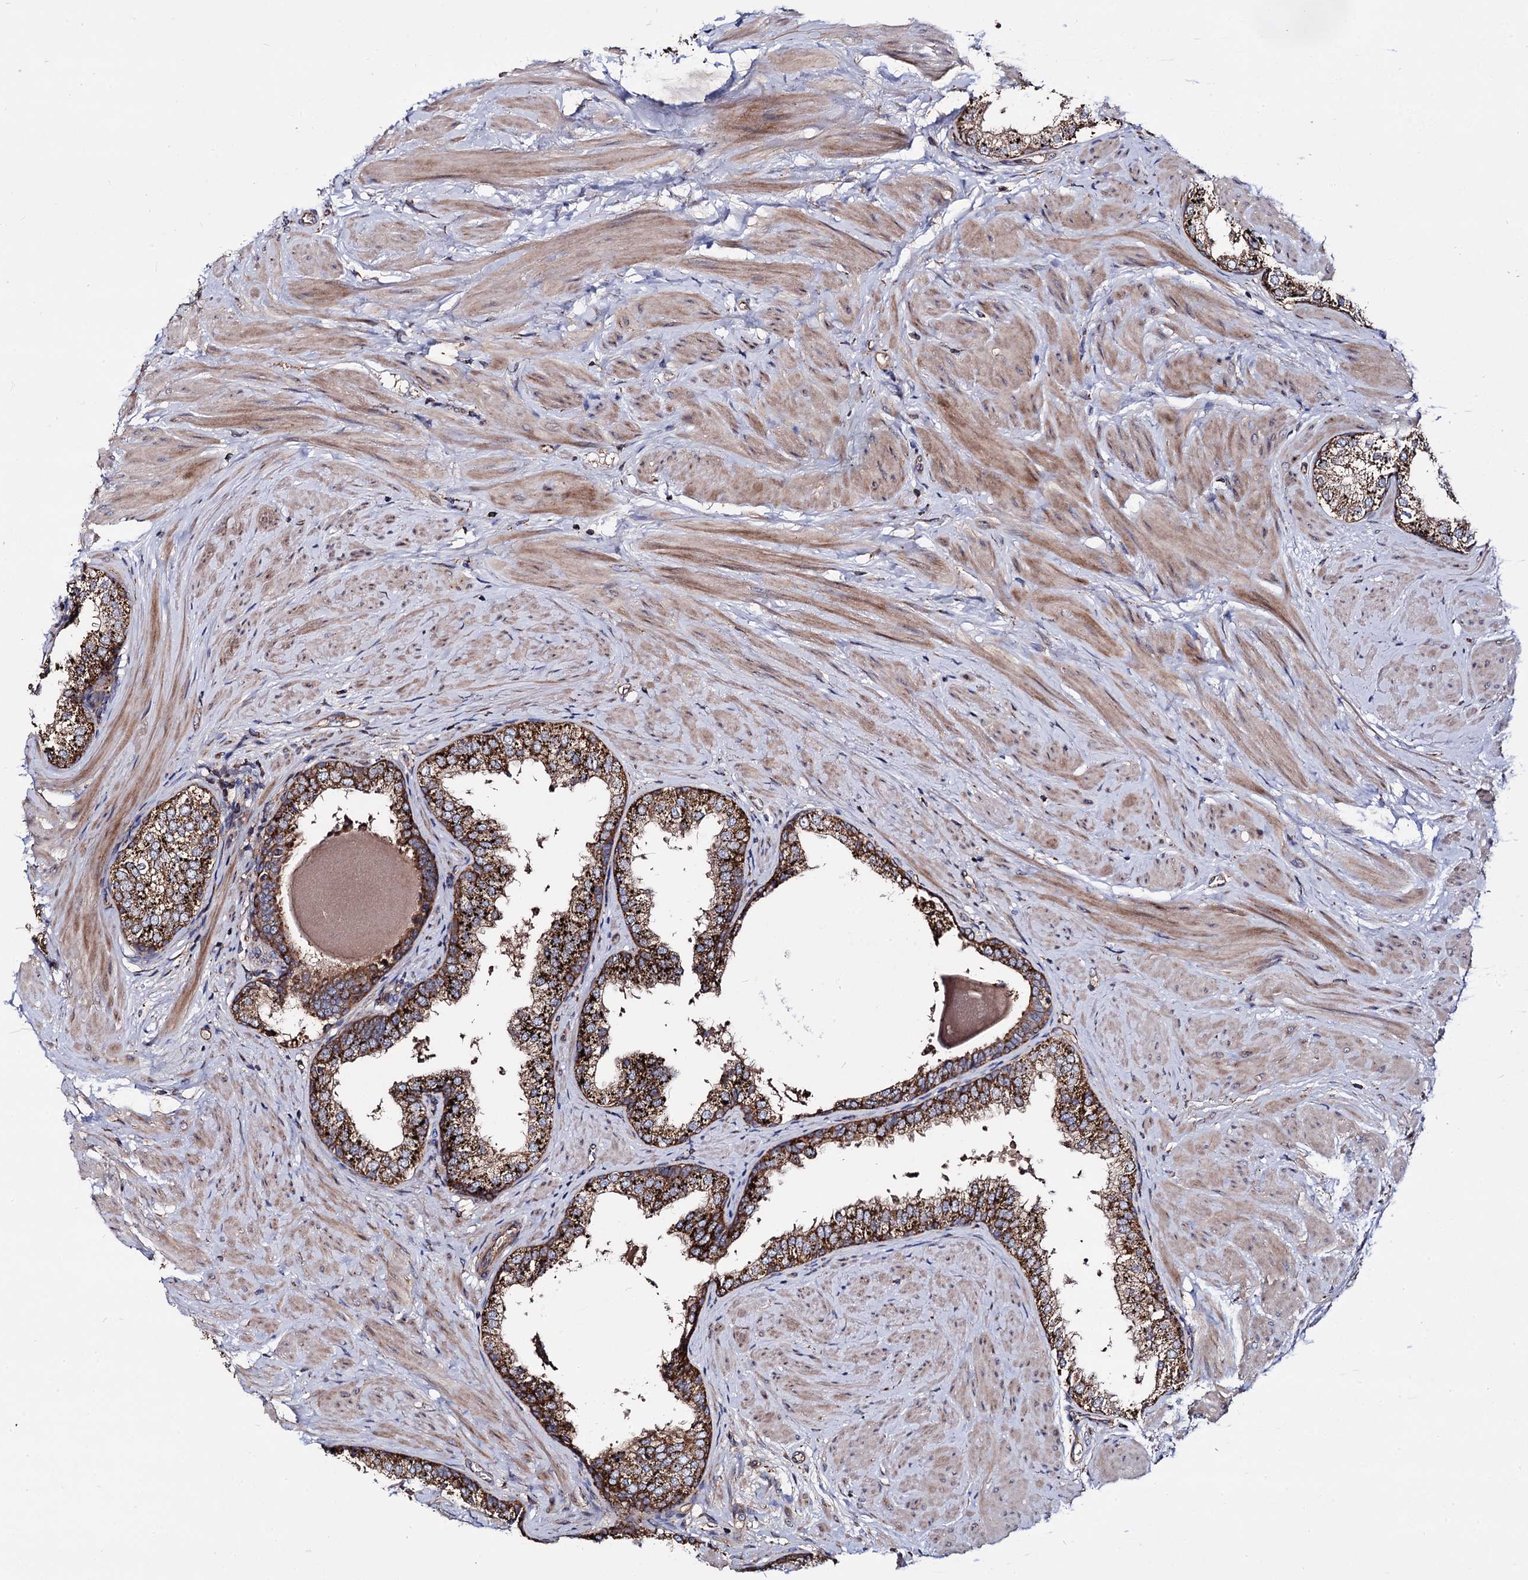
{"staining": {"intensity": "strong", "quantity": ">75%", "location": "cytoplasmic/membranous"}, "tissue": "prostate", "cell_type": "Glandular cells", "image_type": "normal", "snomed": [{"axis": "morphology", "description": "Normal tissue, NOS"}, {"axis": "topography", "description": "Prostate"}], "caption": "IHC of normal prostate exhibits high levels of strong cytoplasmic/membranous staining in approximately >75% of glandular cells. Nuclei are stained in blue.", "gene": "IQCH", "patient": {"sex": "male", "age": 48}}